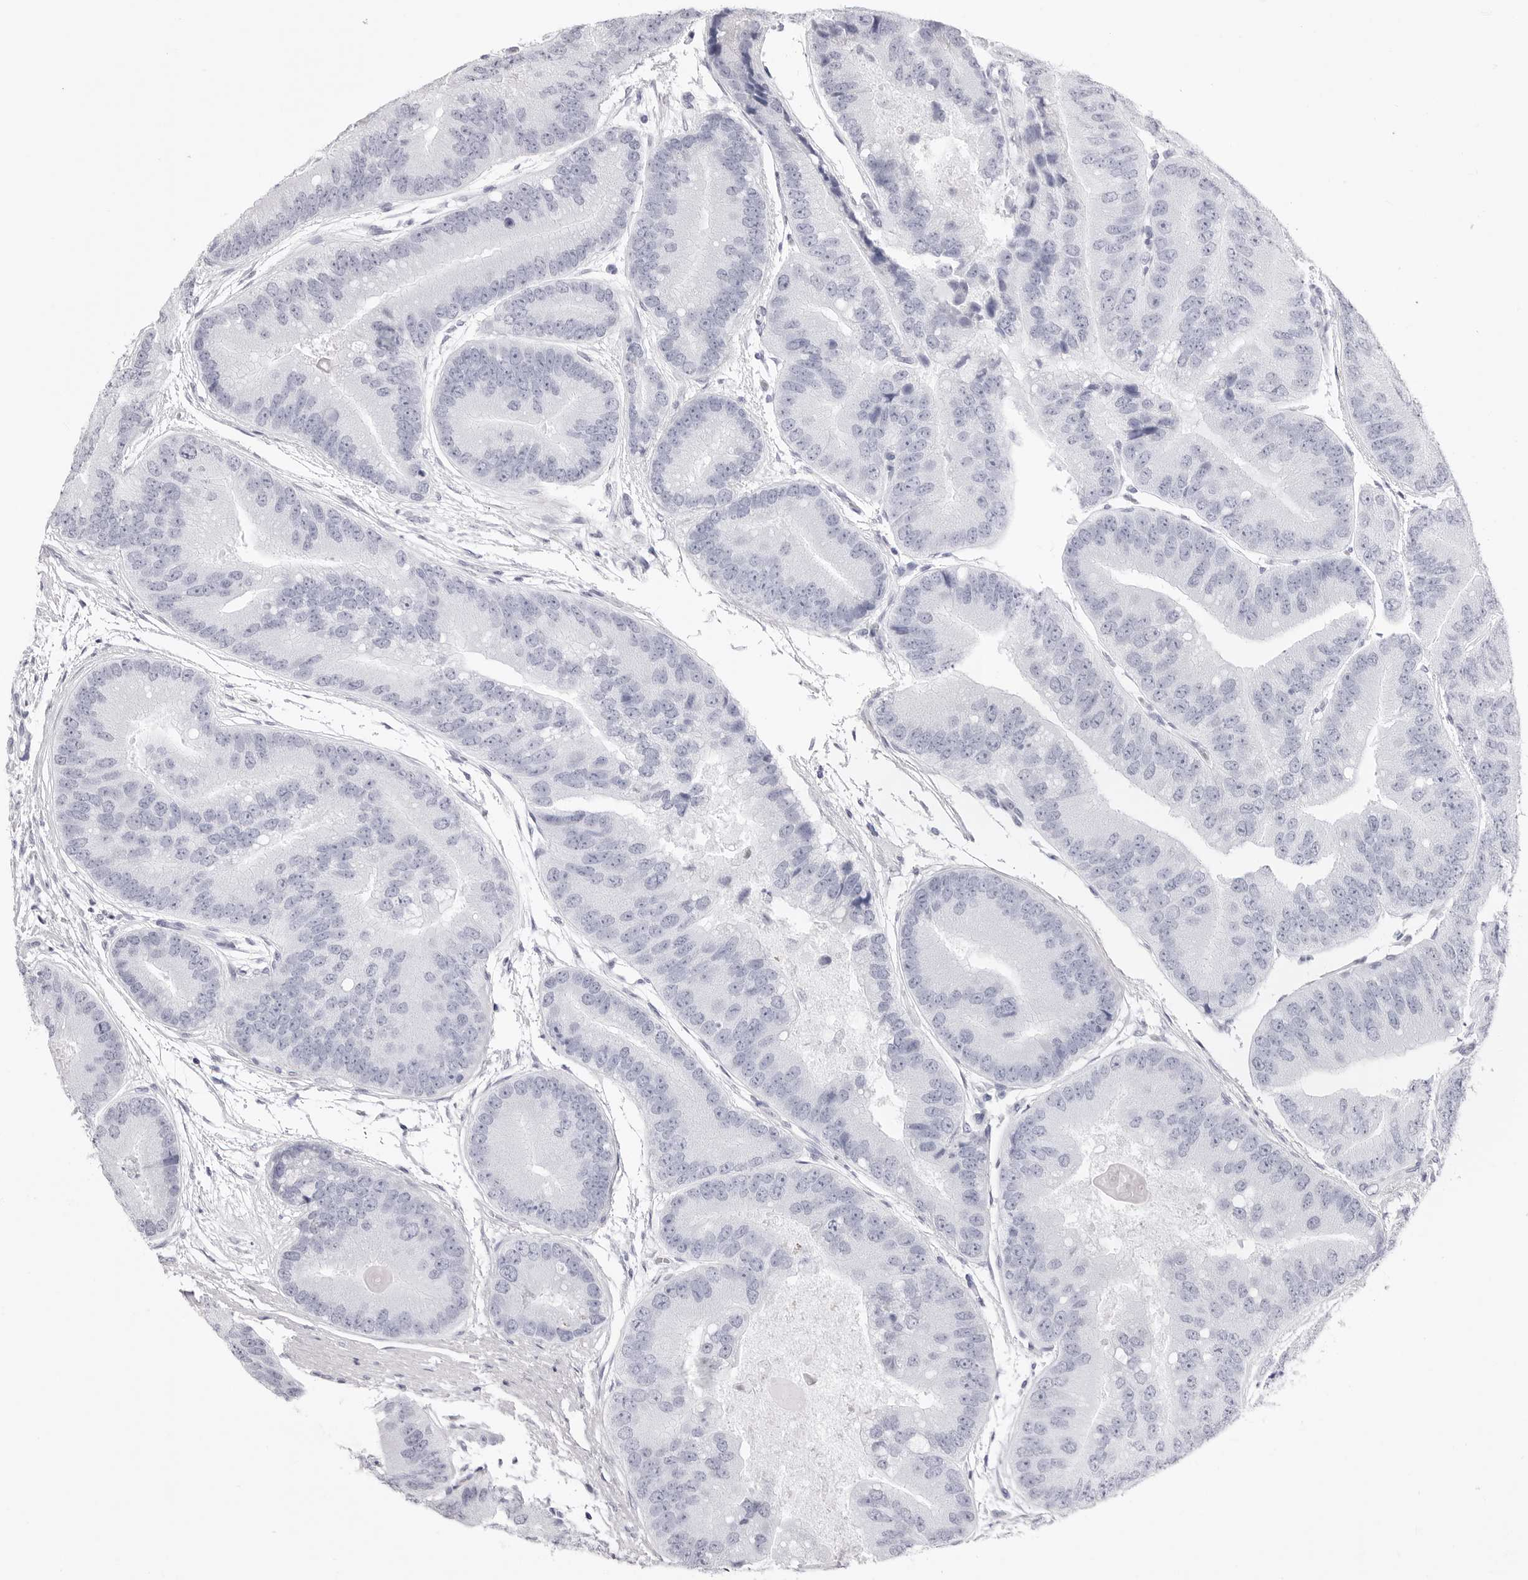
{"staining": {"intensity": "negative", "quantity": "none", "location": "none"}, "tissue": "prostate cancer", "cell_type": "Tumor cells", "image_type": "cancer", "snomed": [{"axis": "morphology", "description": "Adenocarcinoma, High grade"}, {"axis": "topography", "description": "Prostate"}], "caption": "Immunohistochemical staining of human prostate cancer reveals no significant staining in tumor cells.", "gene": "TSSK1B", "patient": {"sex": "male", "age": 70}}